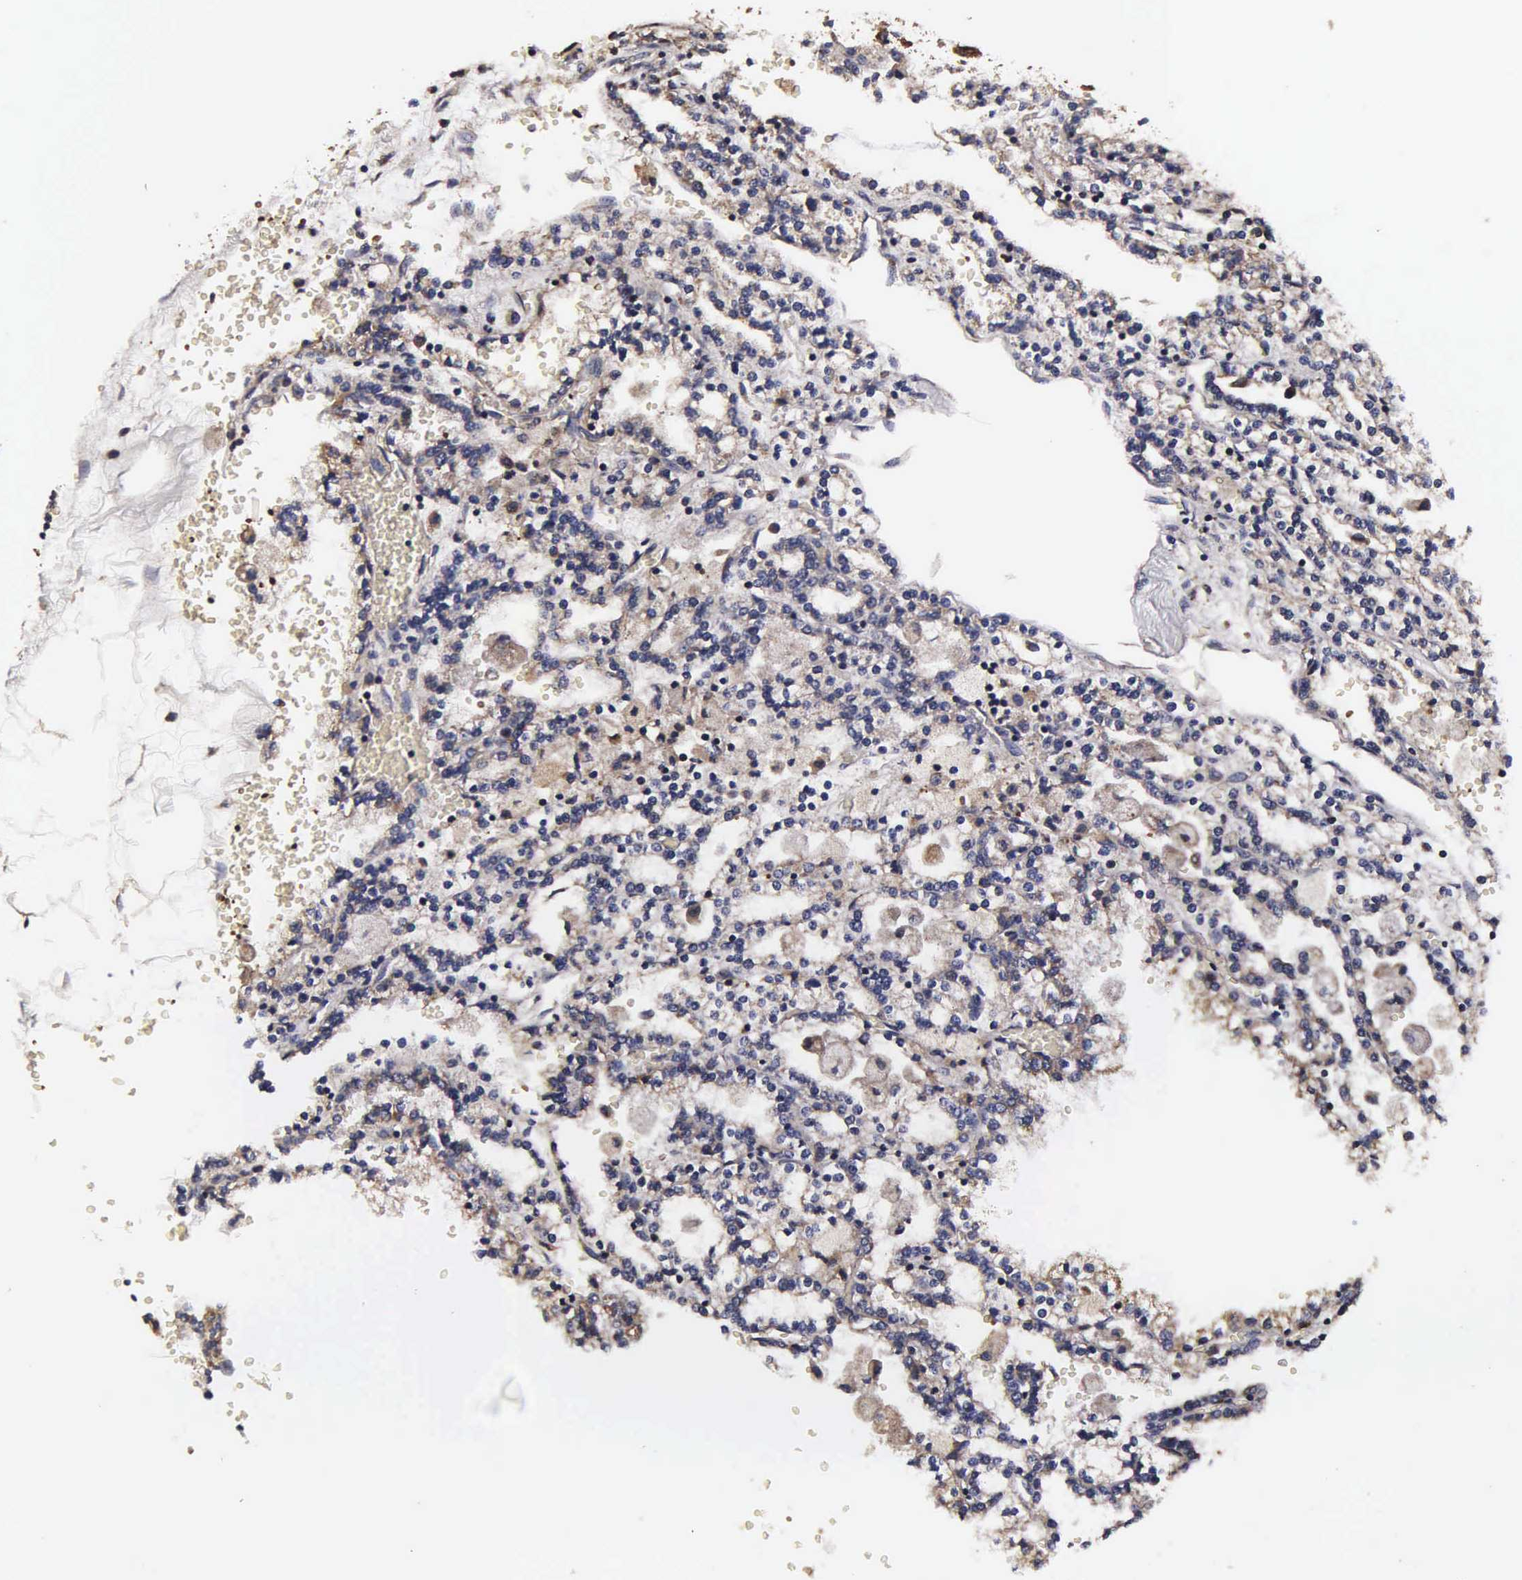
{"staining": {"intensity": "negative", "quantity": "none", "location": "none"}, "tissue": "renal cancer", "cell_type": "Tumor cells", "image_type": "cancer", "snomed": [{"axis": "morphology", "description": "Adenocarcinoma, NOS"}, {"axis": "topography", "description": "Kidney"}], "caption": "A high-resolution histopathology image shows IHC staining of renal cancer, which displays no significant expression in tumor cells.", "gene": "PSMA3", "patient": {"sex": "female", "age": 56}}